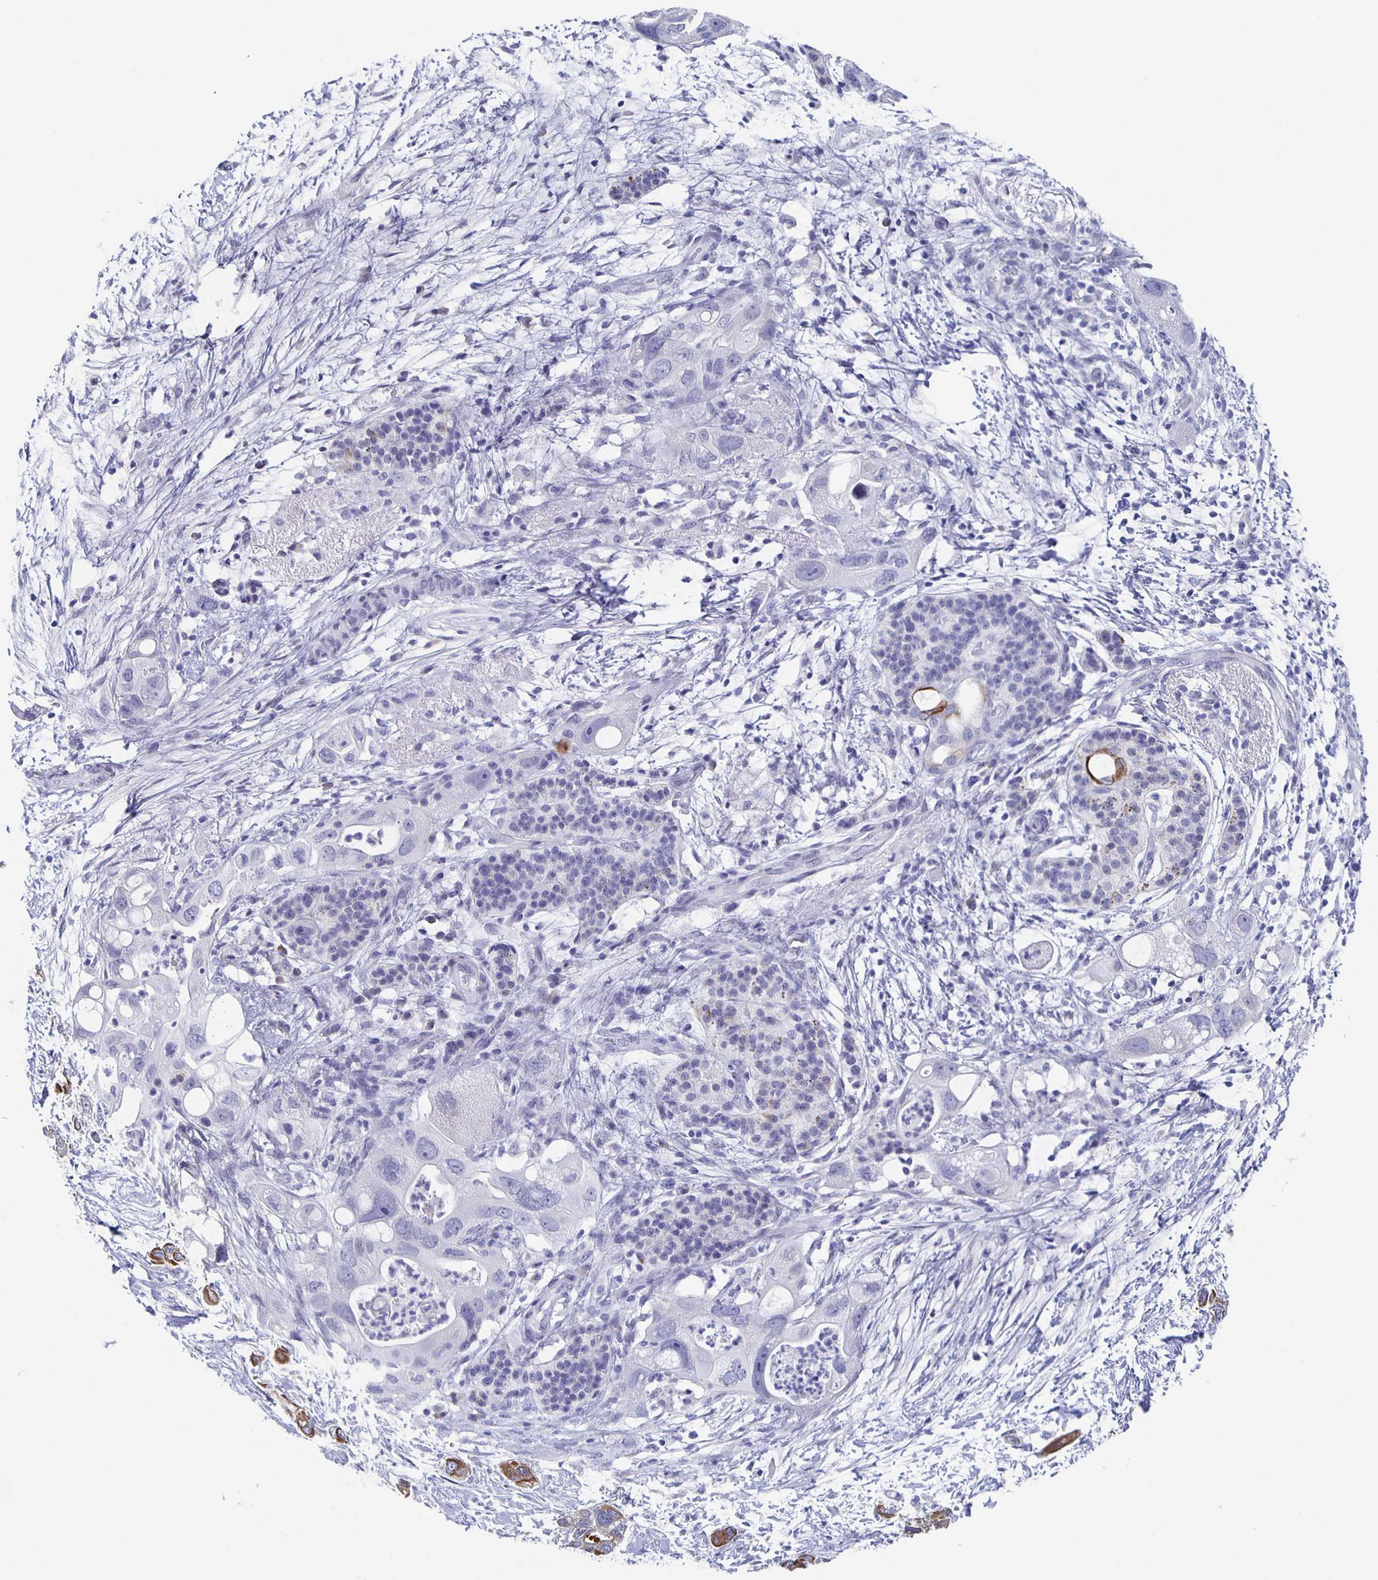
{"staining": {"intensity": "moderate", "quantity": "<25%", "location": "cytoplasmic/membranous"}, "tissue": "pancreatic cancer", "cell_type": "Tumor cells", "image_type": "cancer", "snomed": [{"axis": "morphology", "description": "Adenocarcinoma, NOS"}, {"axis": "topography", "description": "Pancreas"}], "caption": "Pancreatic adenocarcinoma stained for a protein exhibits moderate cytoplasmic/membranous positivity in tumor cells.", "gene": "CCDC17", "patient": {"sex": "female", "age": 72}}